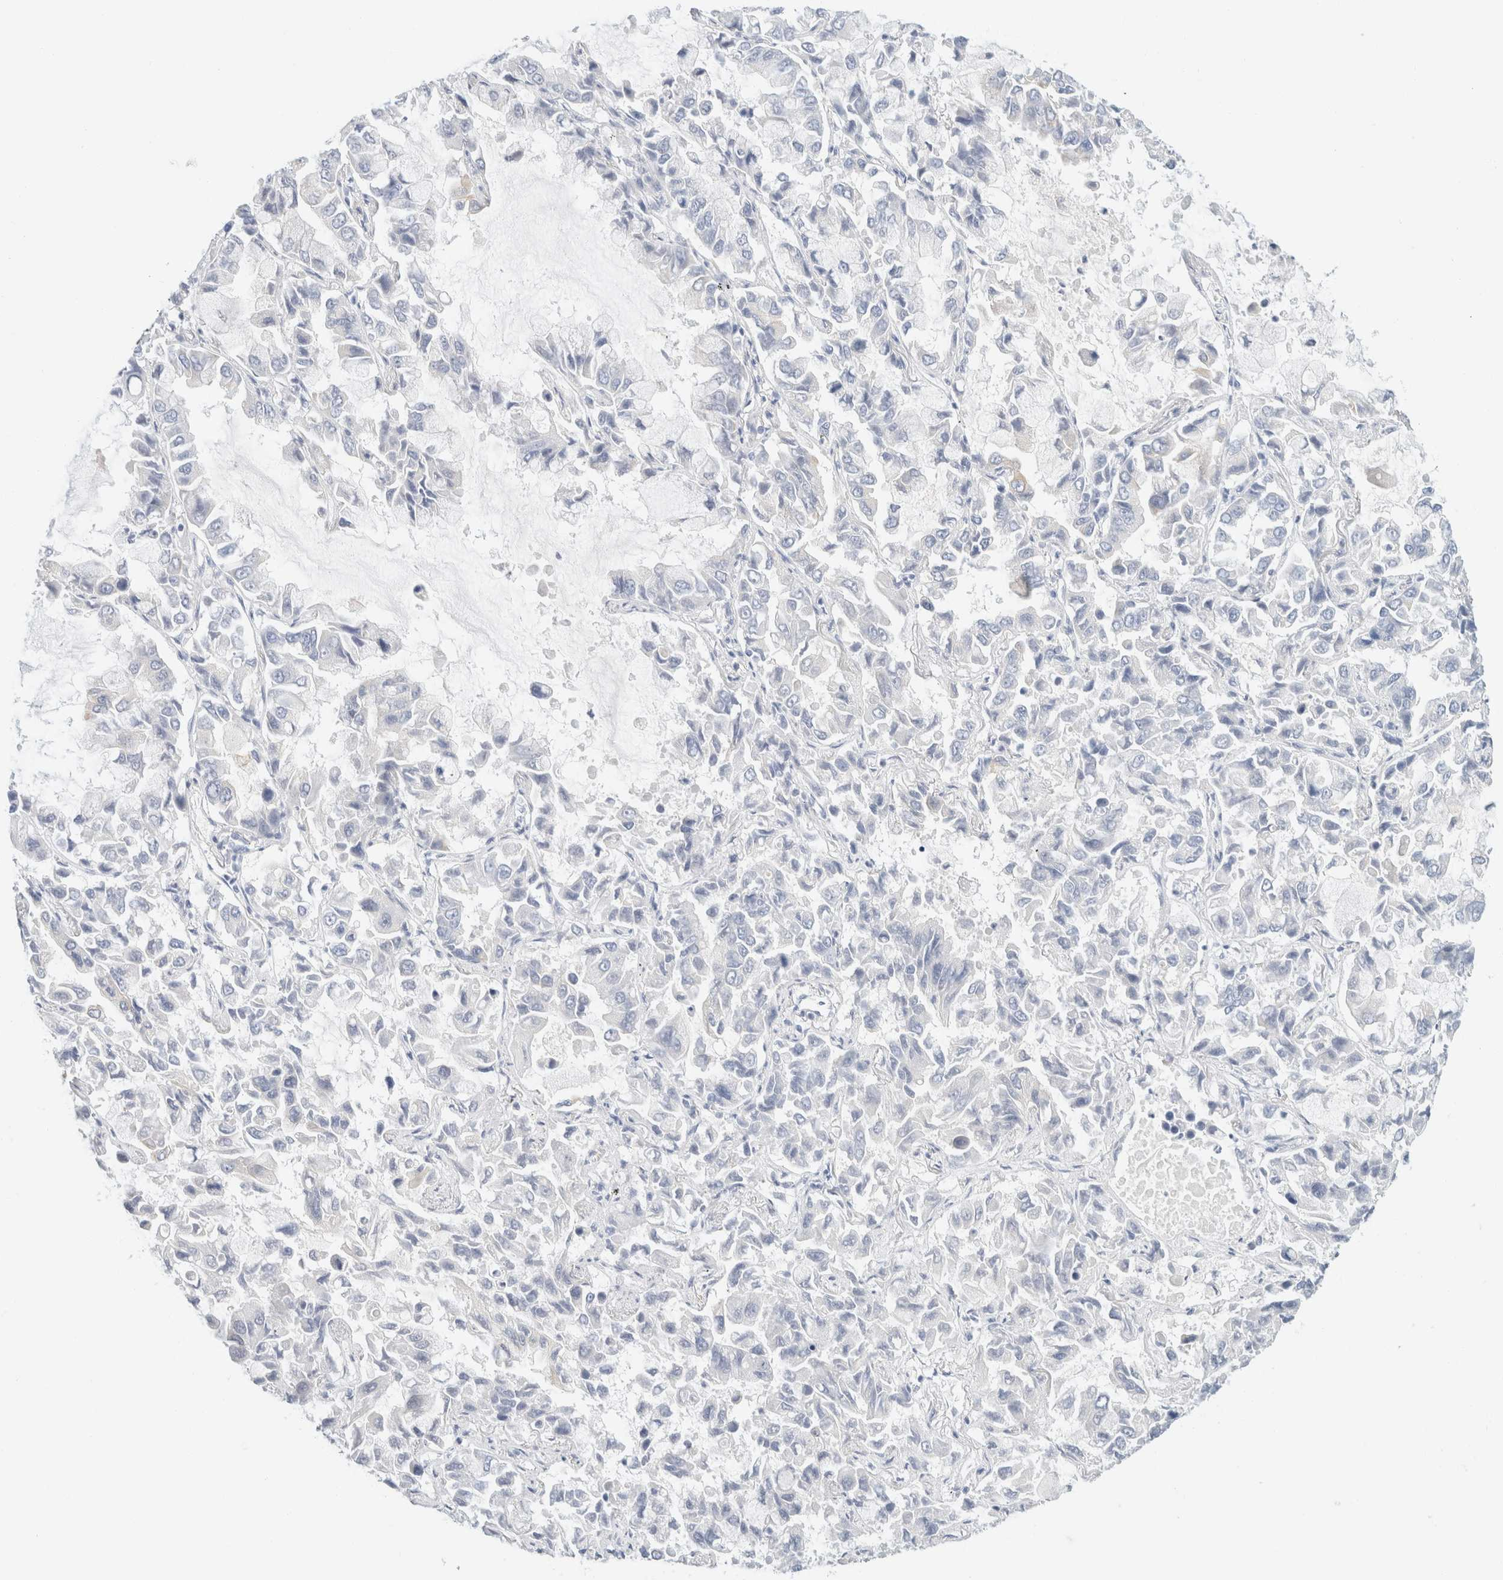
{"staining": {"intensity": "negative", "quantity": "none", "location": "none"}, "tissue": "lung cancer", "cell_type": "Tumor cells", "image_type": "cancer", "snomed": [{"axis": "morphology", "description": "Adenocarcinoma, NOS"}, {"axis": "topography", "description": "Lung"}], "caption": "Lung cancer was stained to show a protein in brown. There is no significant staining in tumor cells.", "gene": "KRT20", "patient": {"sex": "male", "age": 64}}